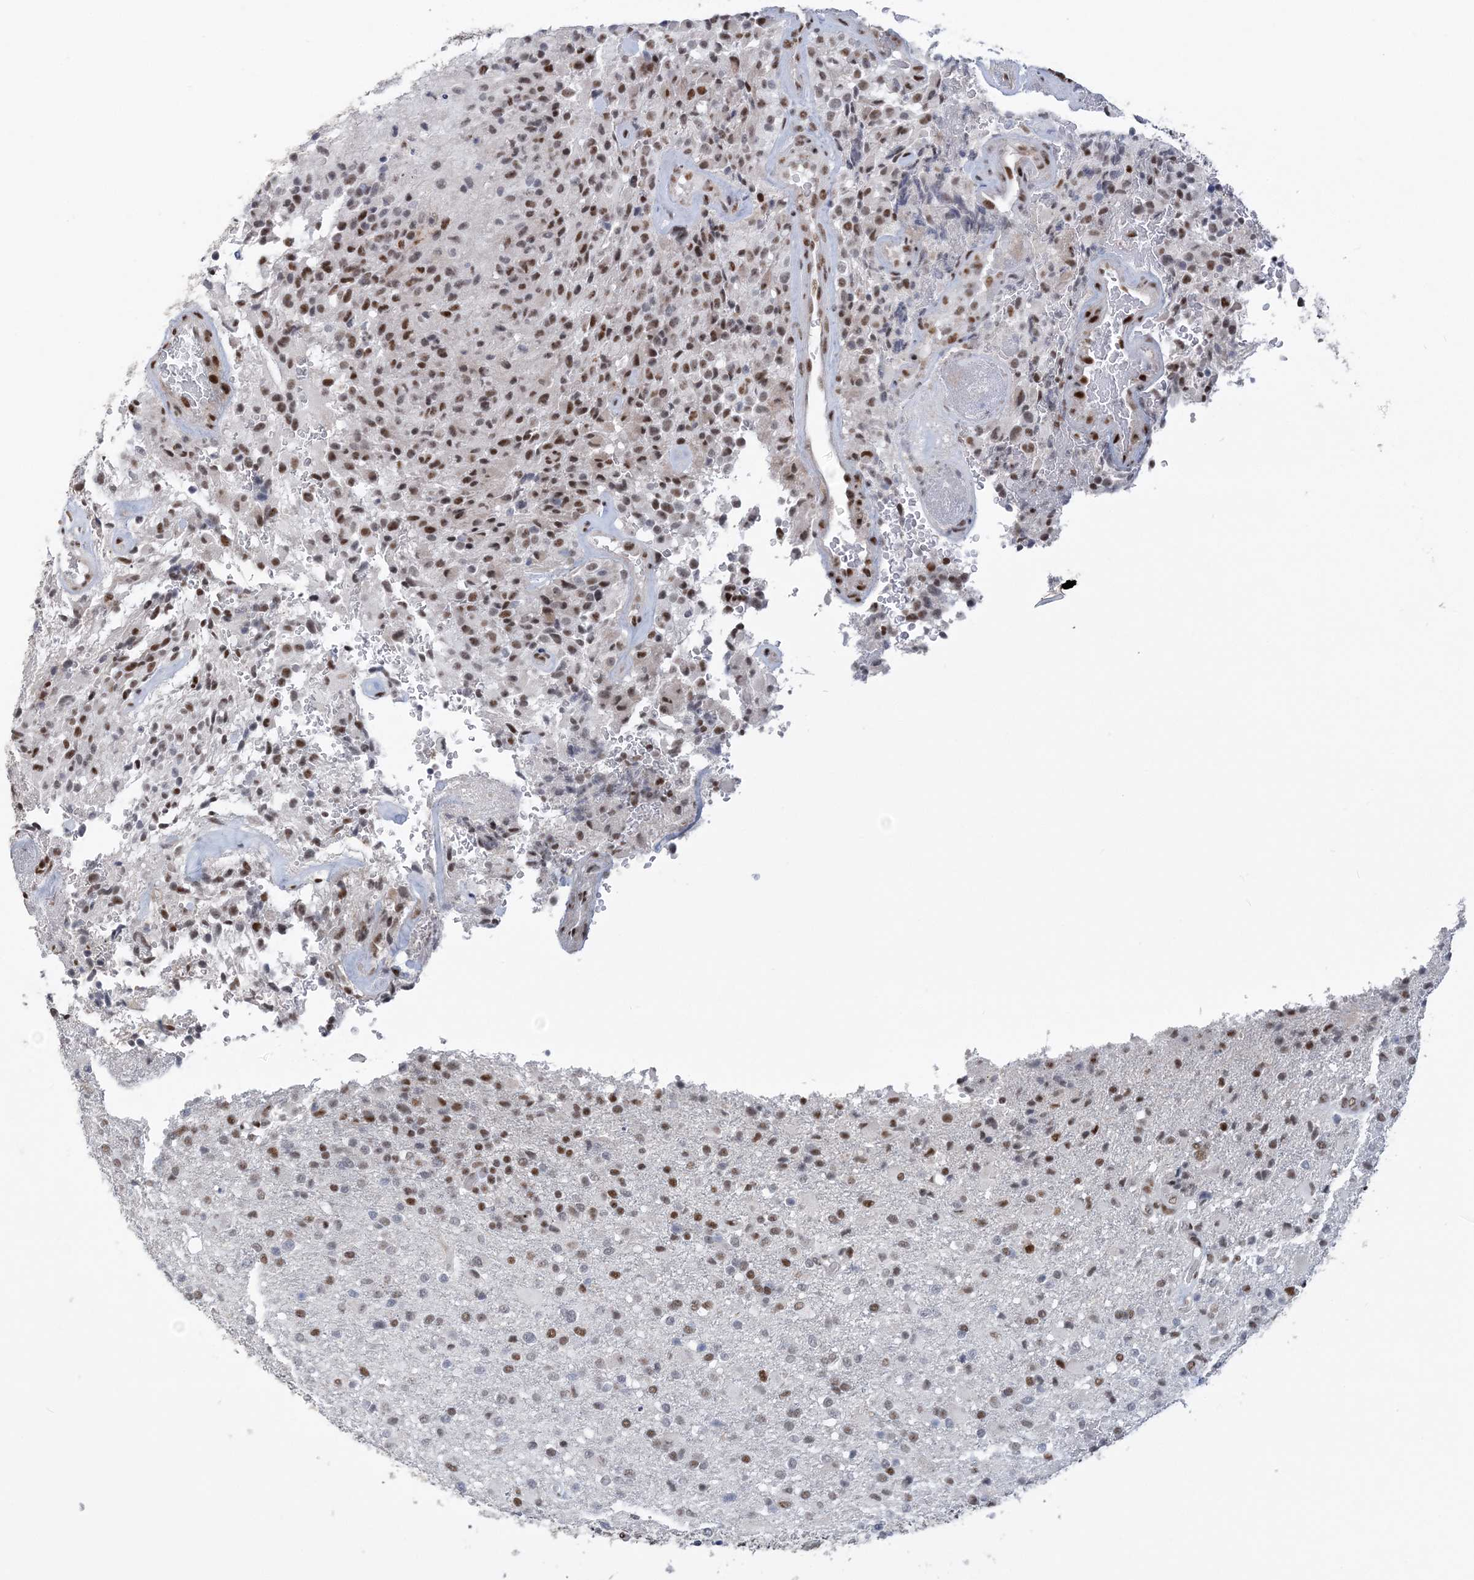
{"staining": {"intensity": "moderate", "quantity": "25%-75%", "location": "nuclear"}, "tissue": "glioma", "cell_type": "Tumor cells", "image_type": "cancer", "snomed": [{"axis": "morphology", "description": "Glioma, malignant, High grade"}, {"axis": "topography", "description": "Brain"}], "caption": "Glioma stained with a brown dye displays moderate nuclear positive expression in about 25%-75% of tumor cells.", "gene": "ZBTB7A", "patient": {"sex": "male", "age": 71}}